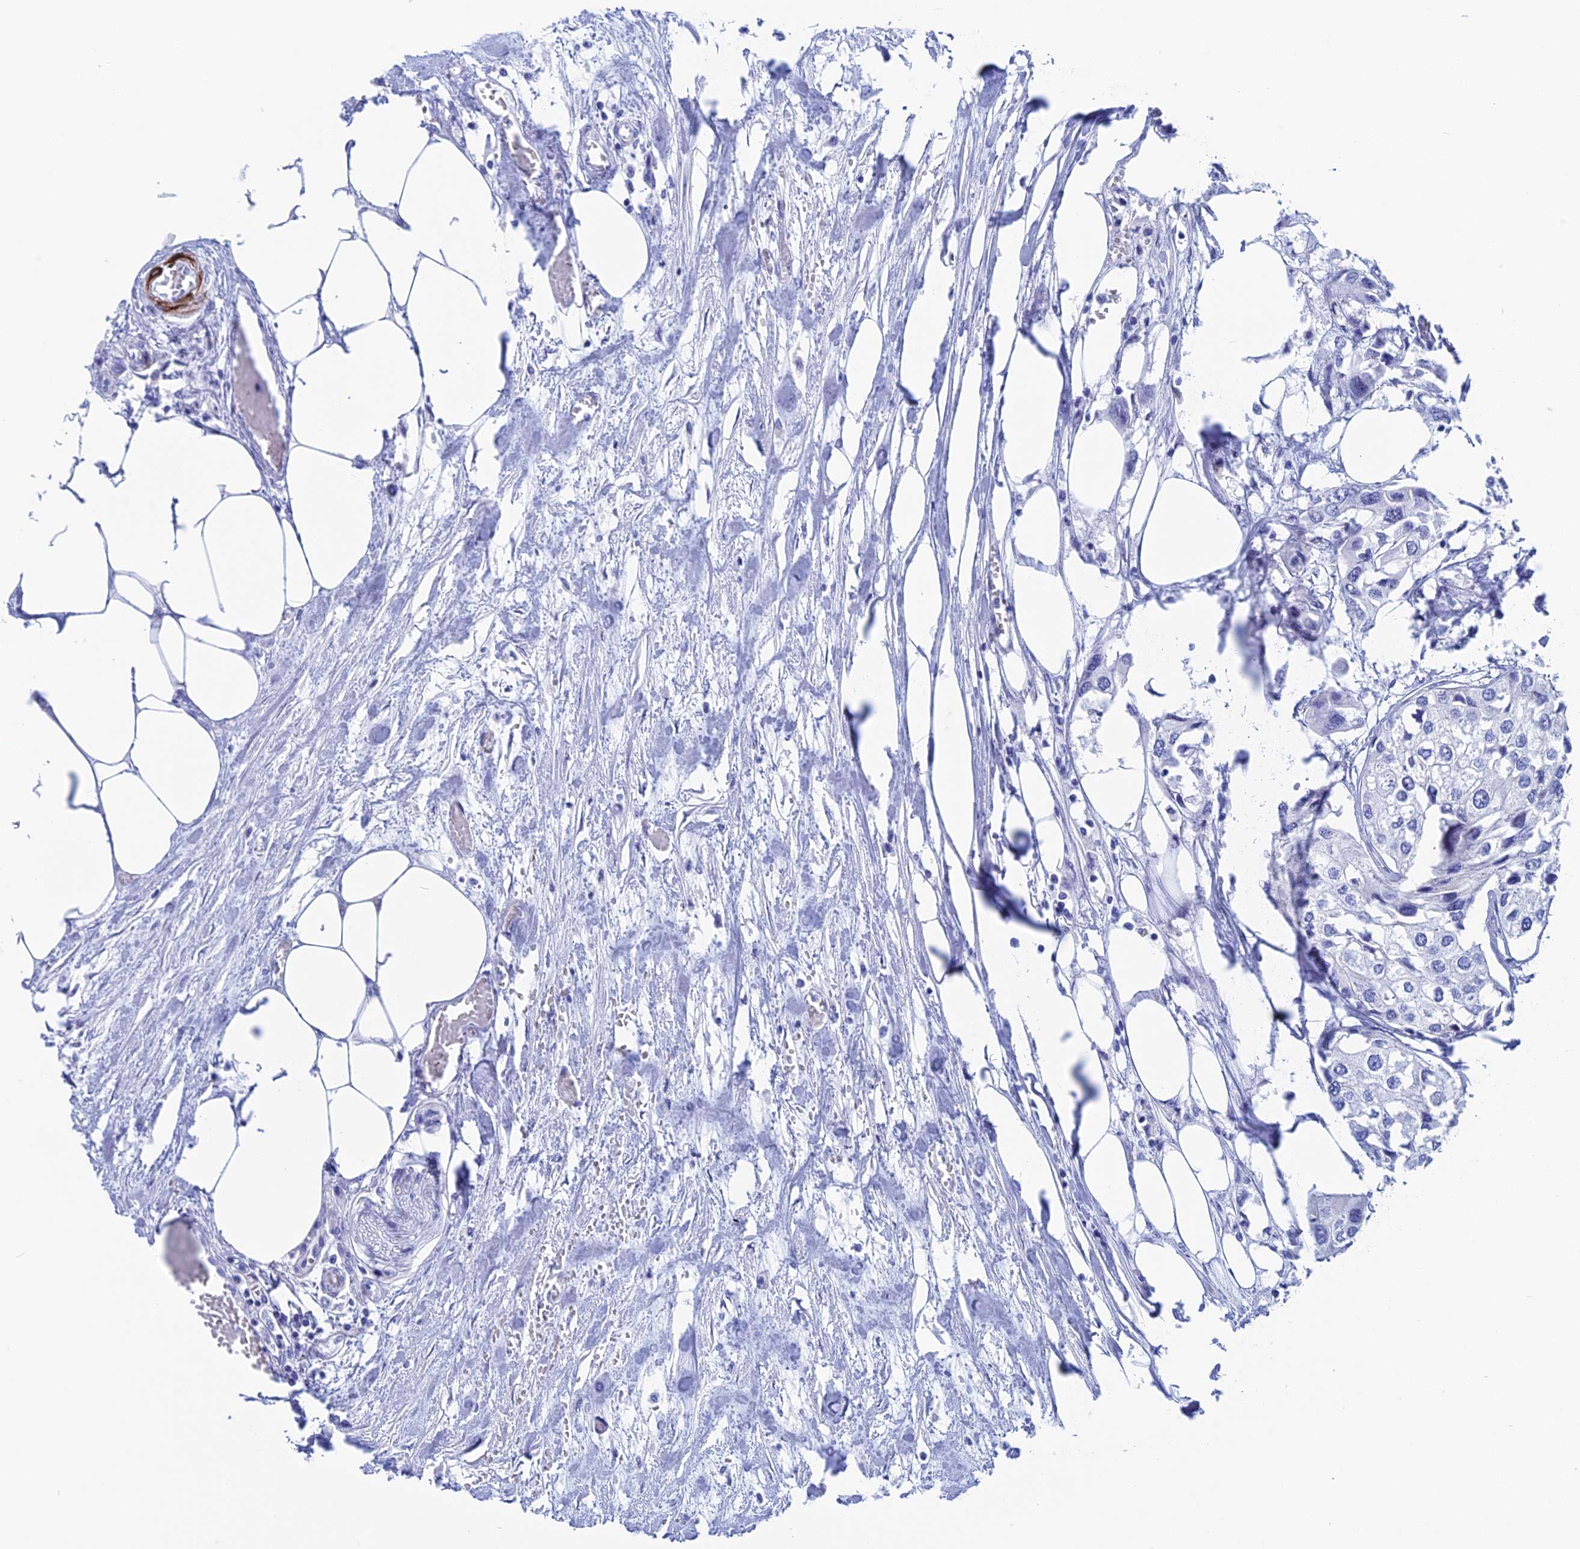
{"staining": {"intensity": "negative", "quantity": "none", "location": "none"}, "tissue": "urothelial cancer", "cell_type": "Tumor cells", "image_type": "cancer", "snomed": [{"axis": "morphology", "description": "Urothelial carcinoma, High grade"}, {"axis": "topography", "description": "Urinary bladder"}], "caption": "There is no significant positivity in tumor cells of urothelial carcinoma (high-grade).", "gene": "WDR83", "patient": {"sex": "male", "age": 64}}